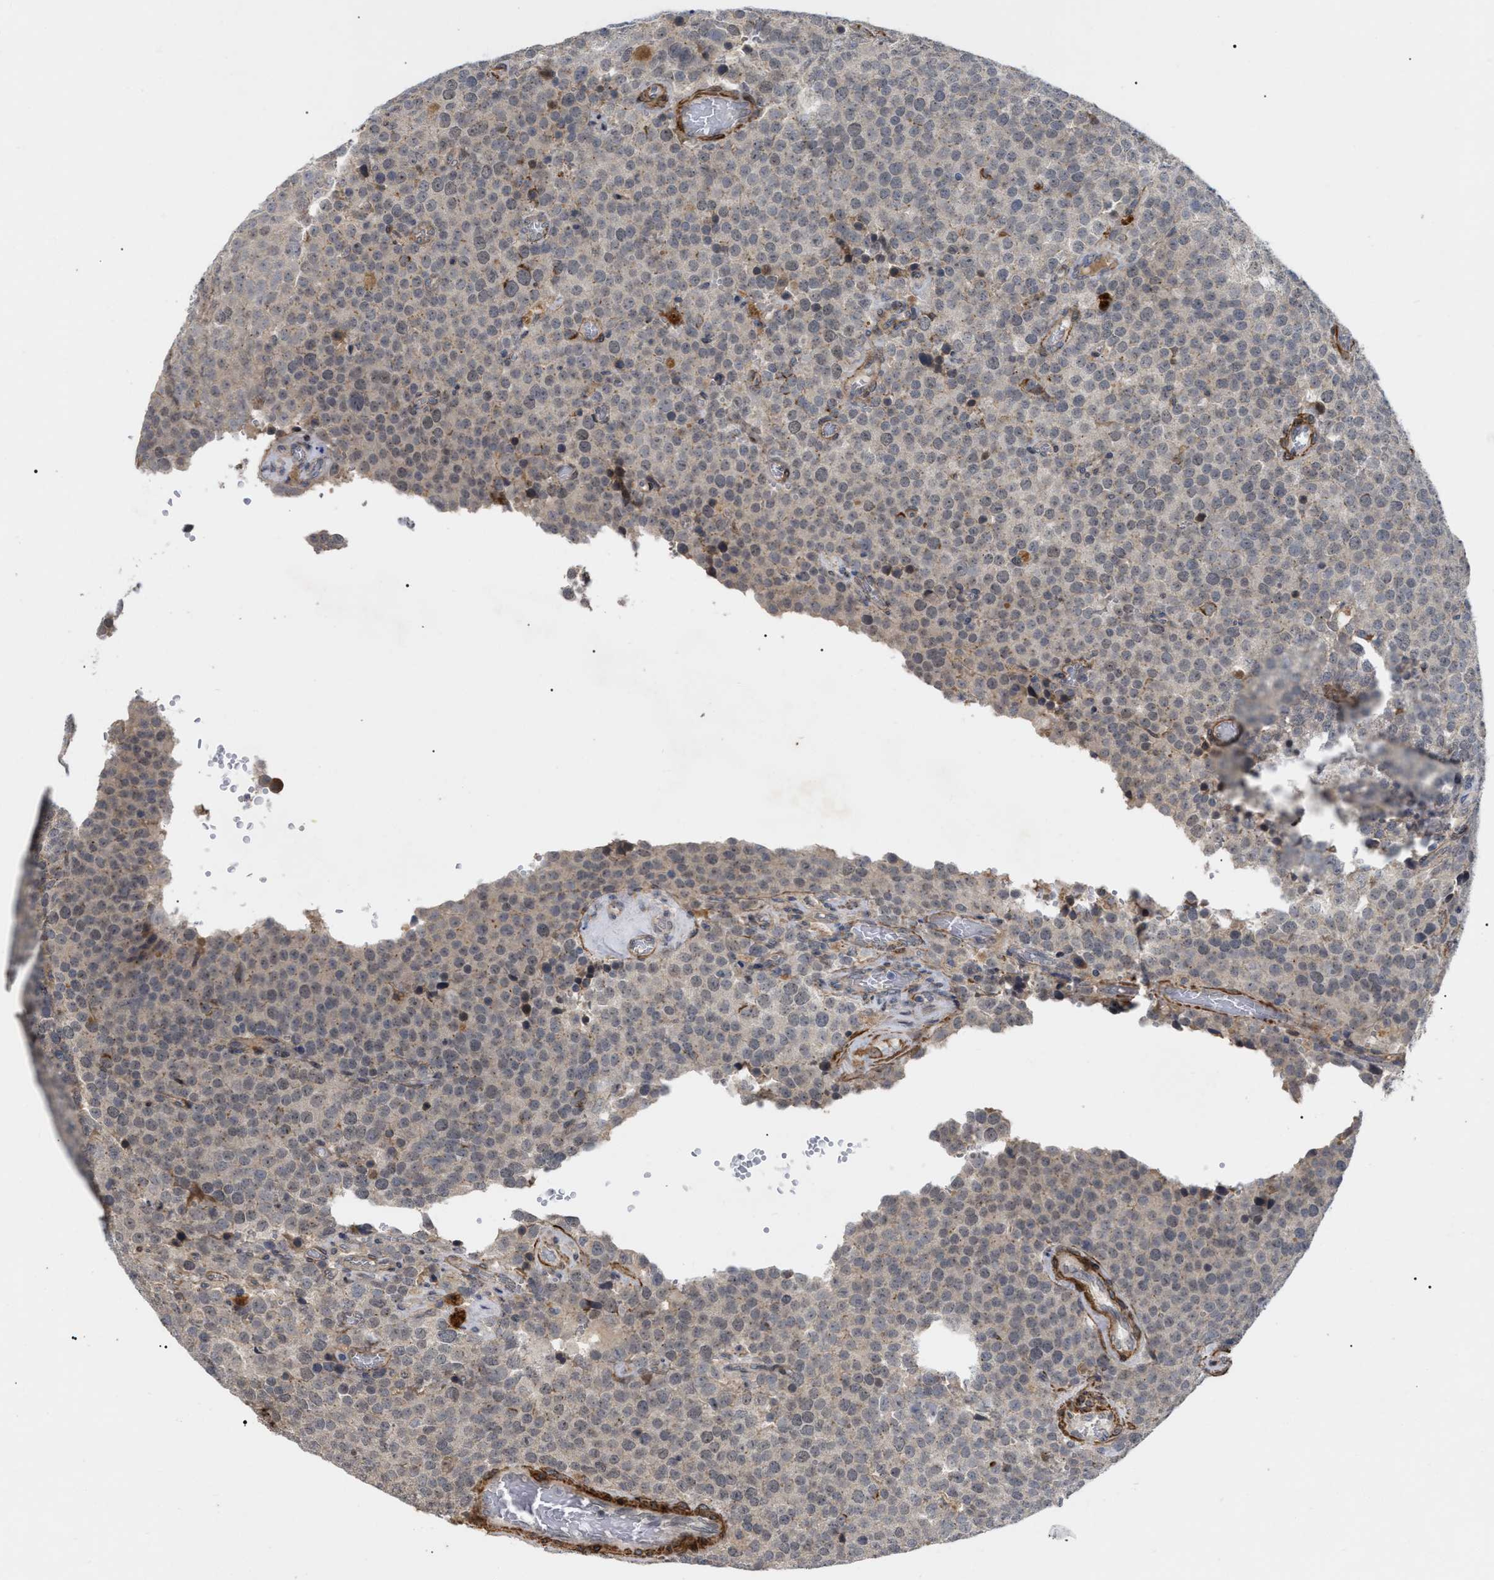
{"staining": {"intensity": "weak", "quantity": "<25%", "location": "nuclear"}, "tissue": "testis cancer", "cell_type": "Tumor cells", "image_type": "cancer", "snomed": [{"axis": "morphology", "description": "Normal tissue, NOS"}, {"axis": "morphology", "description": "Seminoma, NOS"}, {"axis": "topography", "description": "Testis"}], "caption": "Image shows no protein expression in tumor cells of testis cancer (seminoma) tissue.", "gene": "ST6GALNAC6", "patient": {"sex": "male", "age": 71}}